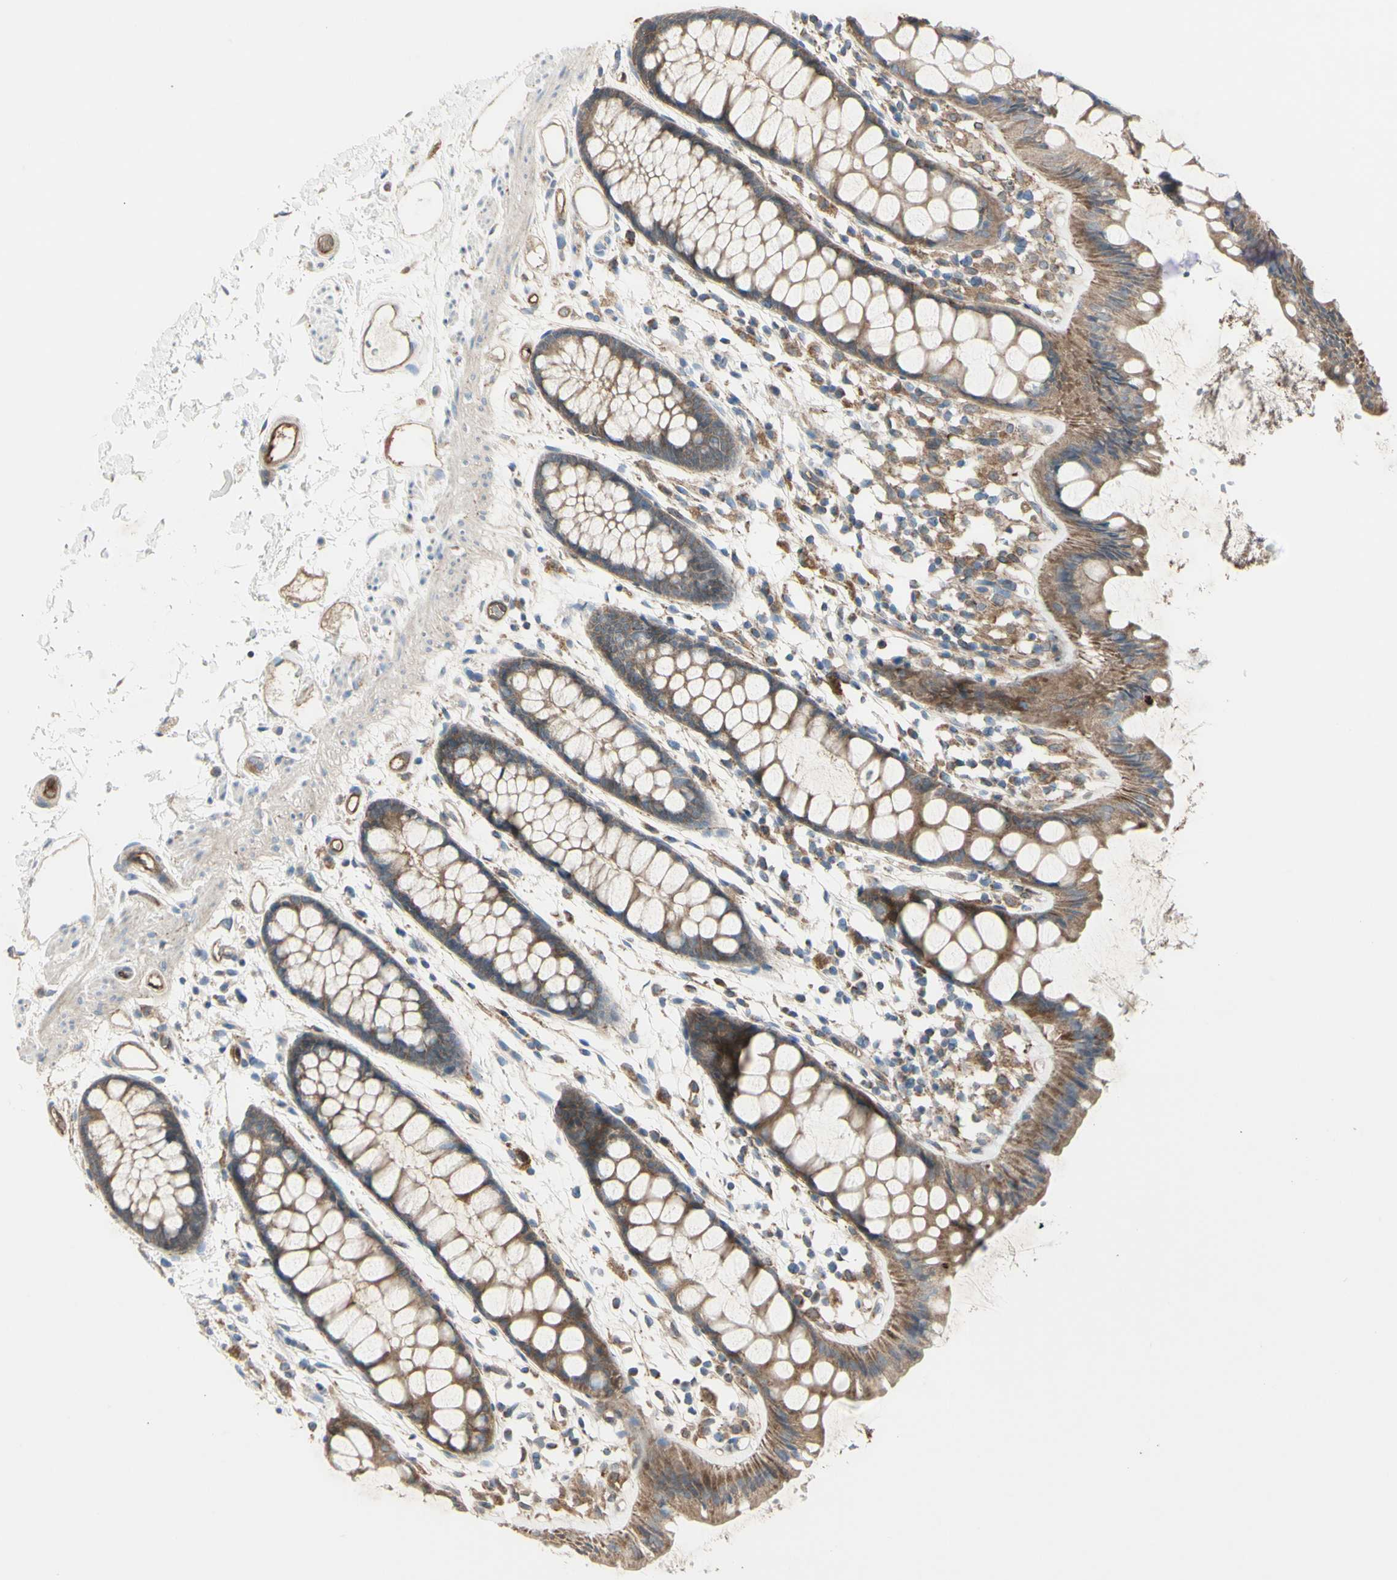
{"staining": {"intensity": "moderate", "quantity": ">75%", "location": "cytoplasmic/membranous"}, "tissue": "rectum", "cell_type": "Glandular cells", "image_type": "normal", "snomed": [{"axis": "morphology", "description": "Normal tissue, NOS"}, {"axis": "topography", "description": "Rectum"}], "caption": "Approximately >75% of glandular cells in benign human rectum demonstrate moderate cytoplasmic/membranous protein positivity as visualized by brown immunohistochemical staining.", "gene": "IGSF9B", "patient": {"sex": "female", "age": 66}}